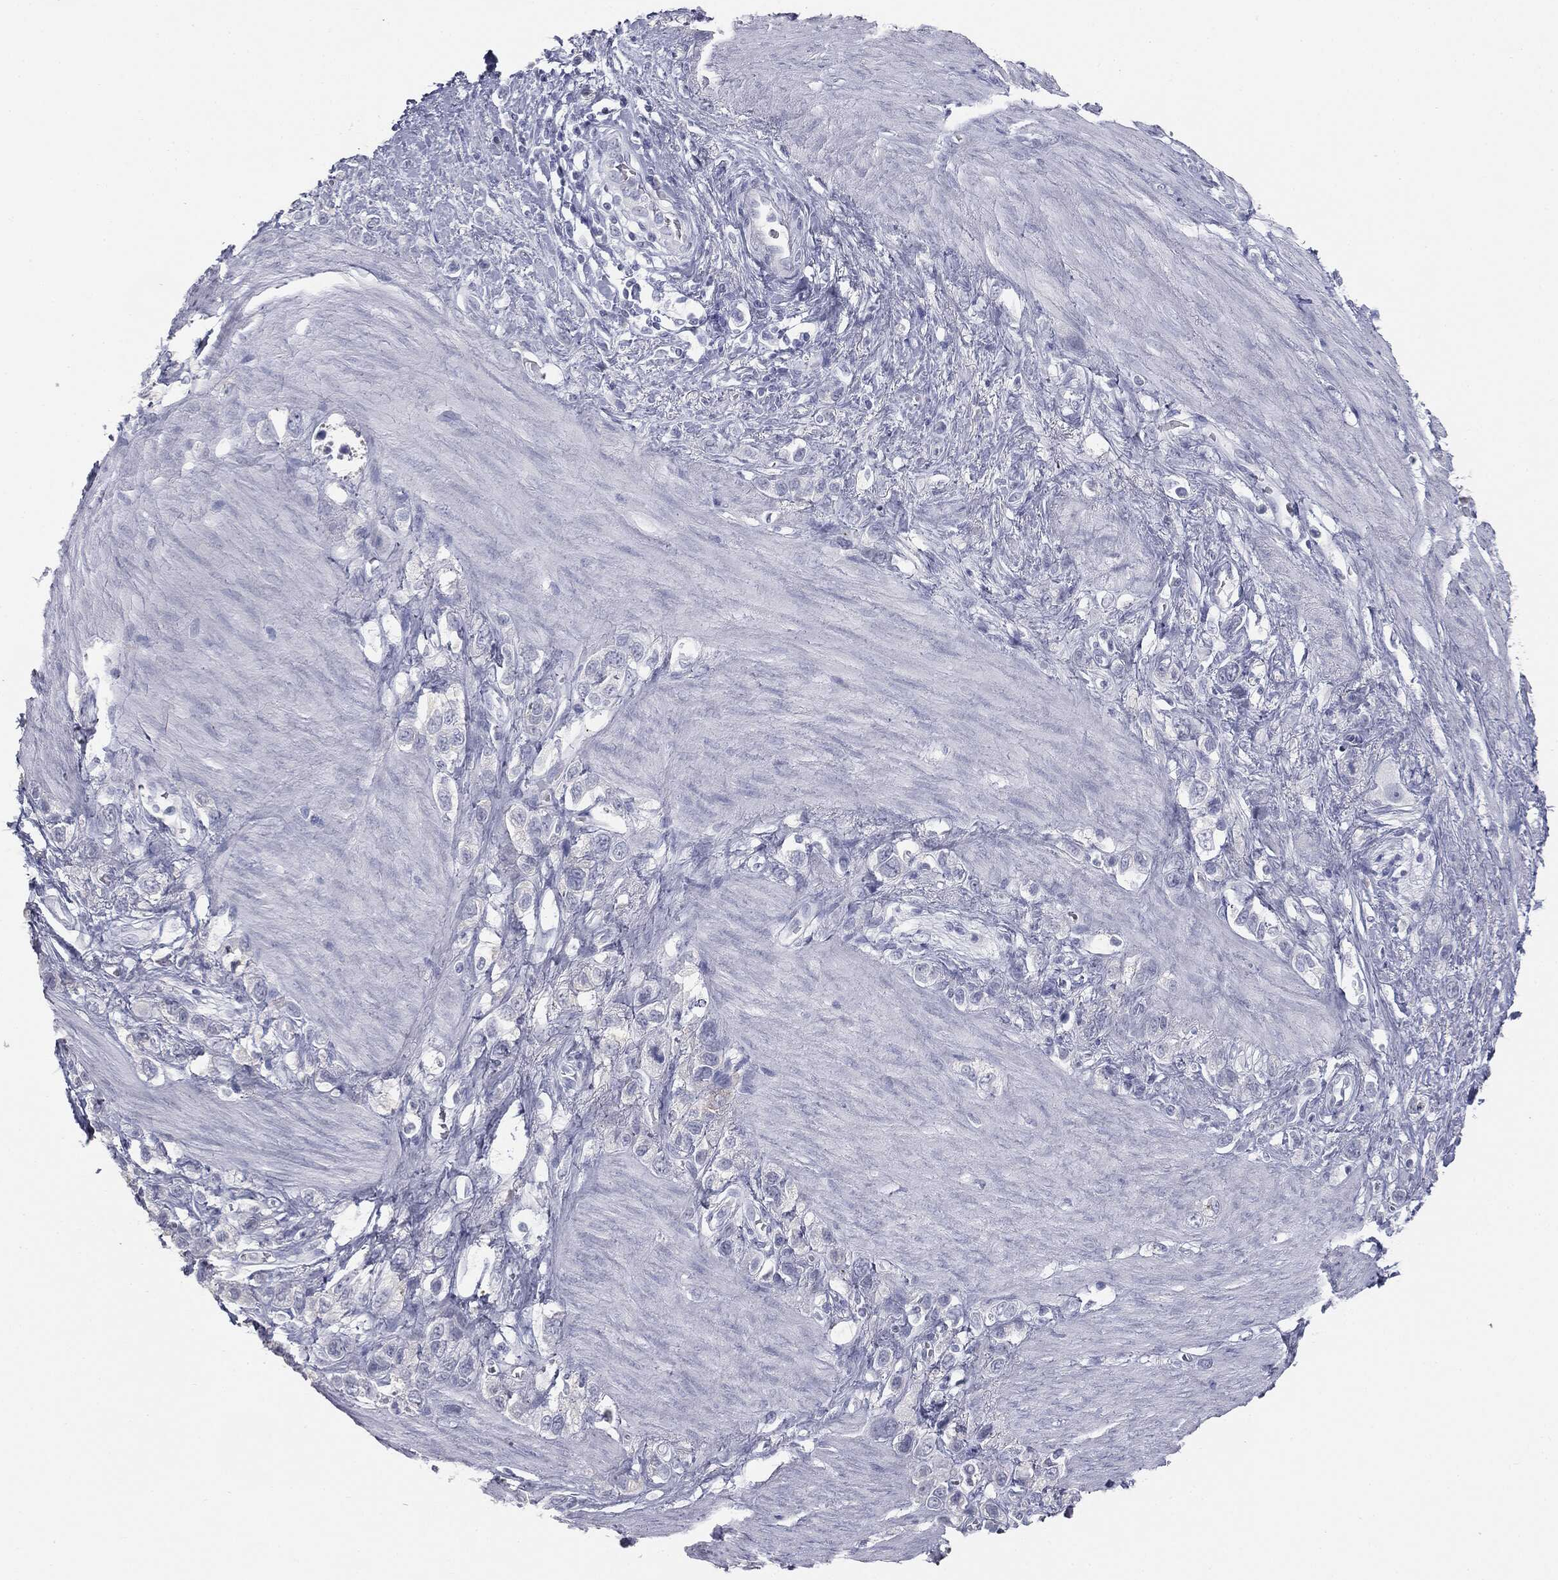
{"staining": {"intensity": "strong", "quantity": "<25%", "location": "cytoplasmic/membranous"}, "tissue": "stomach cancer", "cell_type": "Tumor cells", "image_type": "cancer", "snomed": [{"axis": "morphology", "description": "Adenocarcinoma, NOS"}, {"axis": "topography", "description": "Stomach"}], "caption": "High-power microscopy captured an IHC histopathology image of stomach cancer (adenocarcinoma), revealing strong cytoplasmic/membranous expression in about <25% of tumor cells.", "gene": "MUC5AC", "patient": {"sex": "female", "age": 65}}